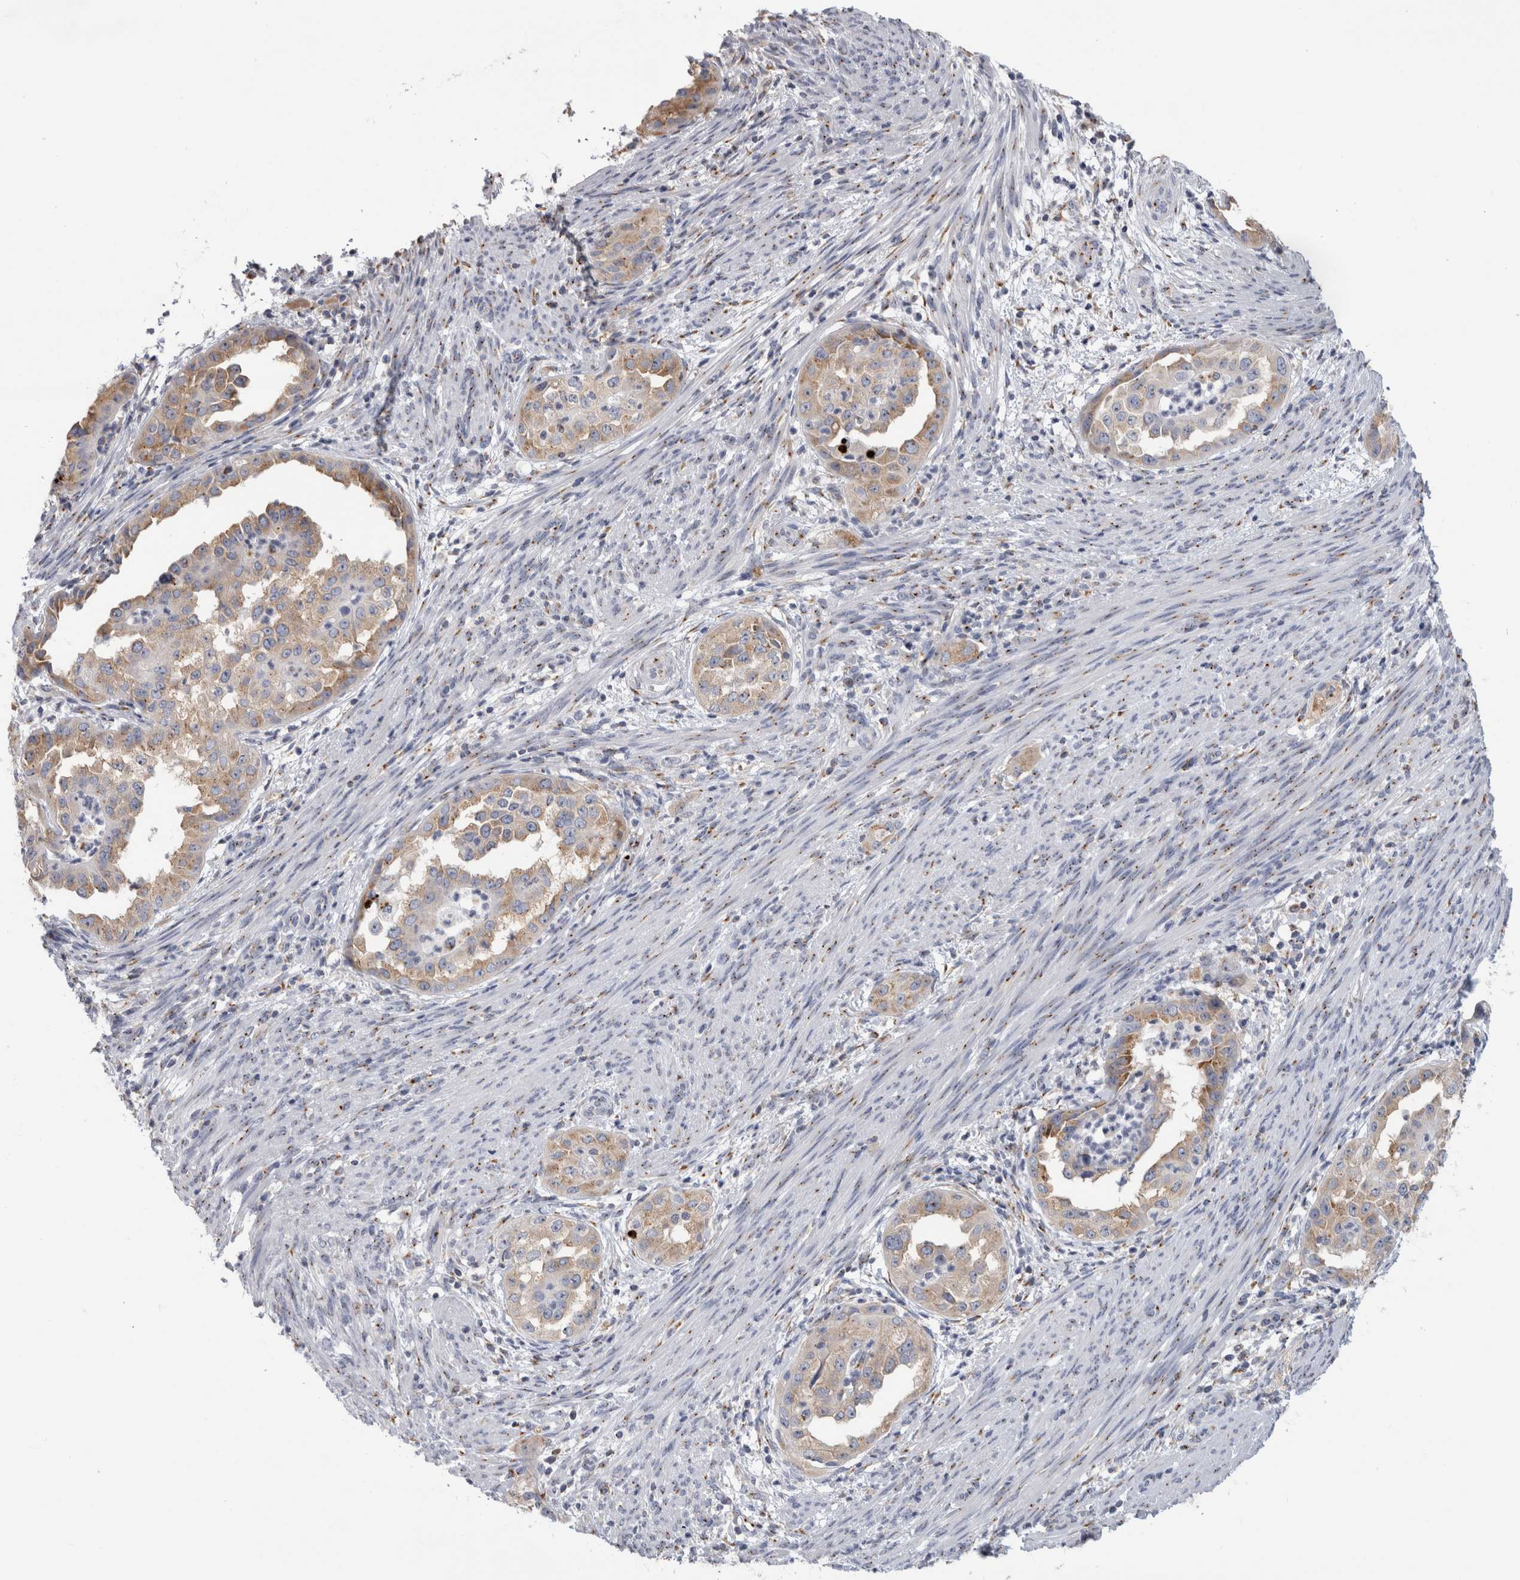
{"staining": {"intensity": "weak", "quantity": "25%-75%", "location": "cytoplasmic/membranous"}, "tissue": "endometrial cancer", "cell_type": "Tumor cells", "image_type": "cancer", "snomed": [{"axis": "morphology", "description": "Adenocarcinoma, NOS"}, {"axis": "topography", "description": "Endometrium"}], "caption": "A low amount of weak cytoplasmic/membranous expression is appreciated in approximately 25%-75% of tumor cells in endometrial adenocarcinoma tissue.", "gene": "AKAP9", "patient": {"sex": "female", "age": 85}}